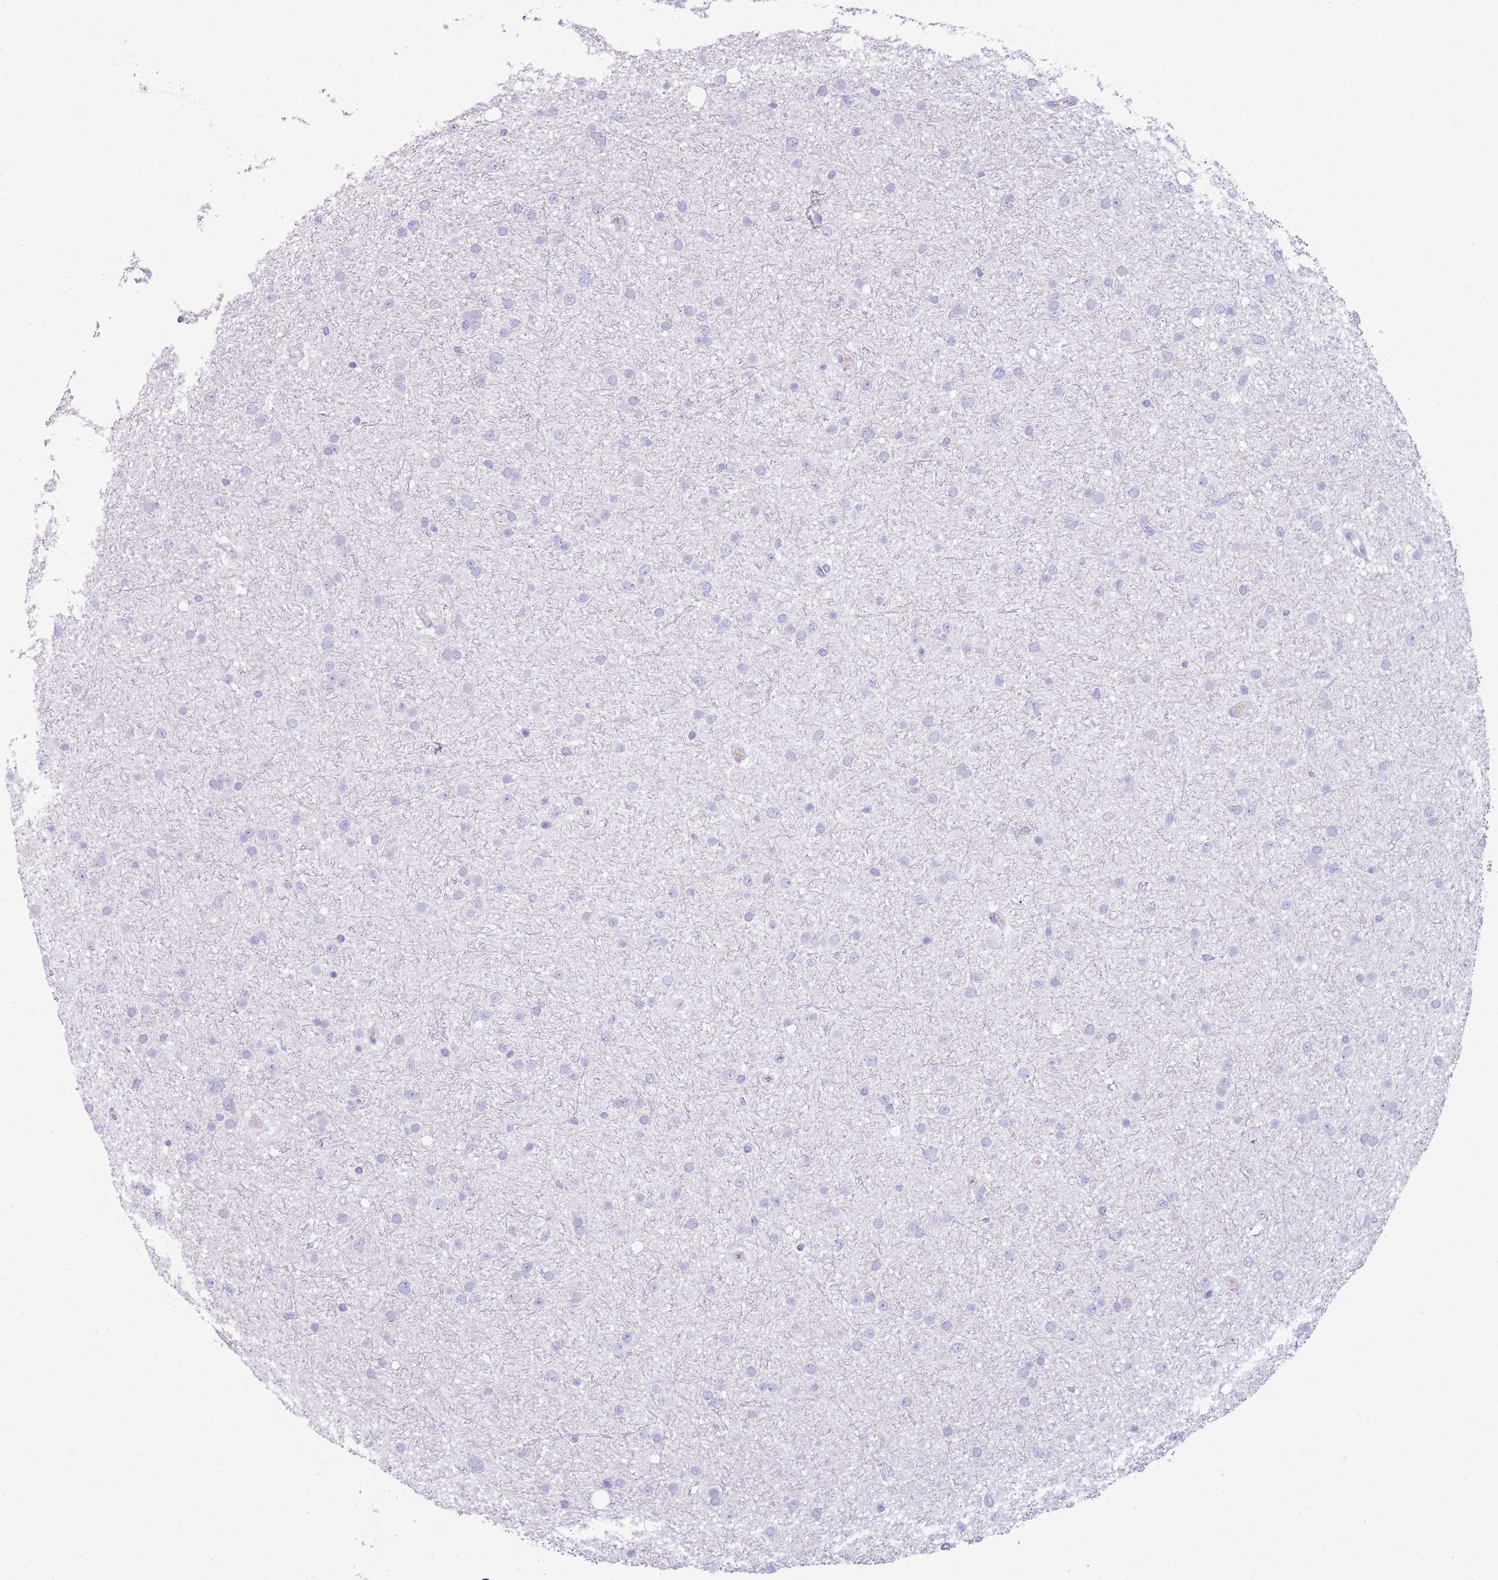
{"staining": {"intensity": "negative", "quantity": "none", "location": "none"}, "tissue": "glioma", "cell_type": "Tumor cells", "image_type": "cancer", "snomed": [{"axis": "morphology", "description": "Glioma, malignant, Low grade"}, {"axis": "topography", "description": "Cerebral cortex"}], "caption": "Tumor cells are negative for protein expression in human glioma.", "gene": "IGKV3D-11", "patient": {"sex": "female", "age": 39}}